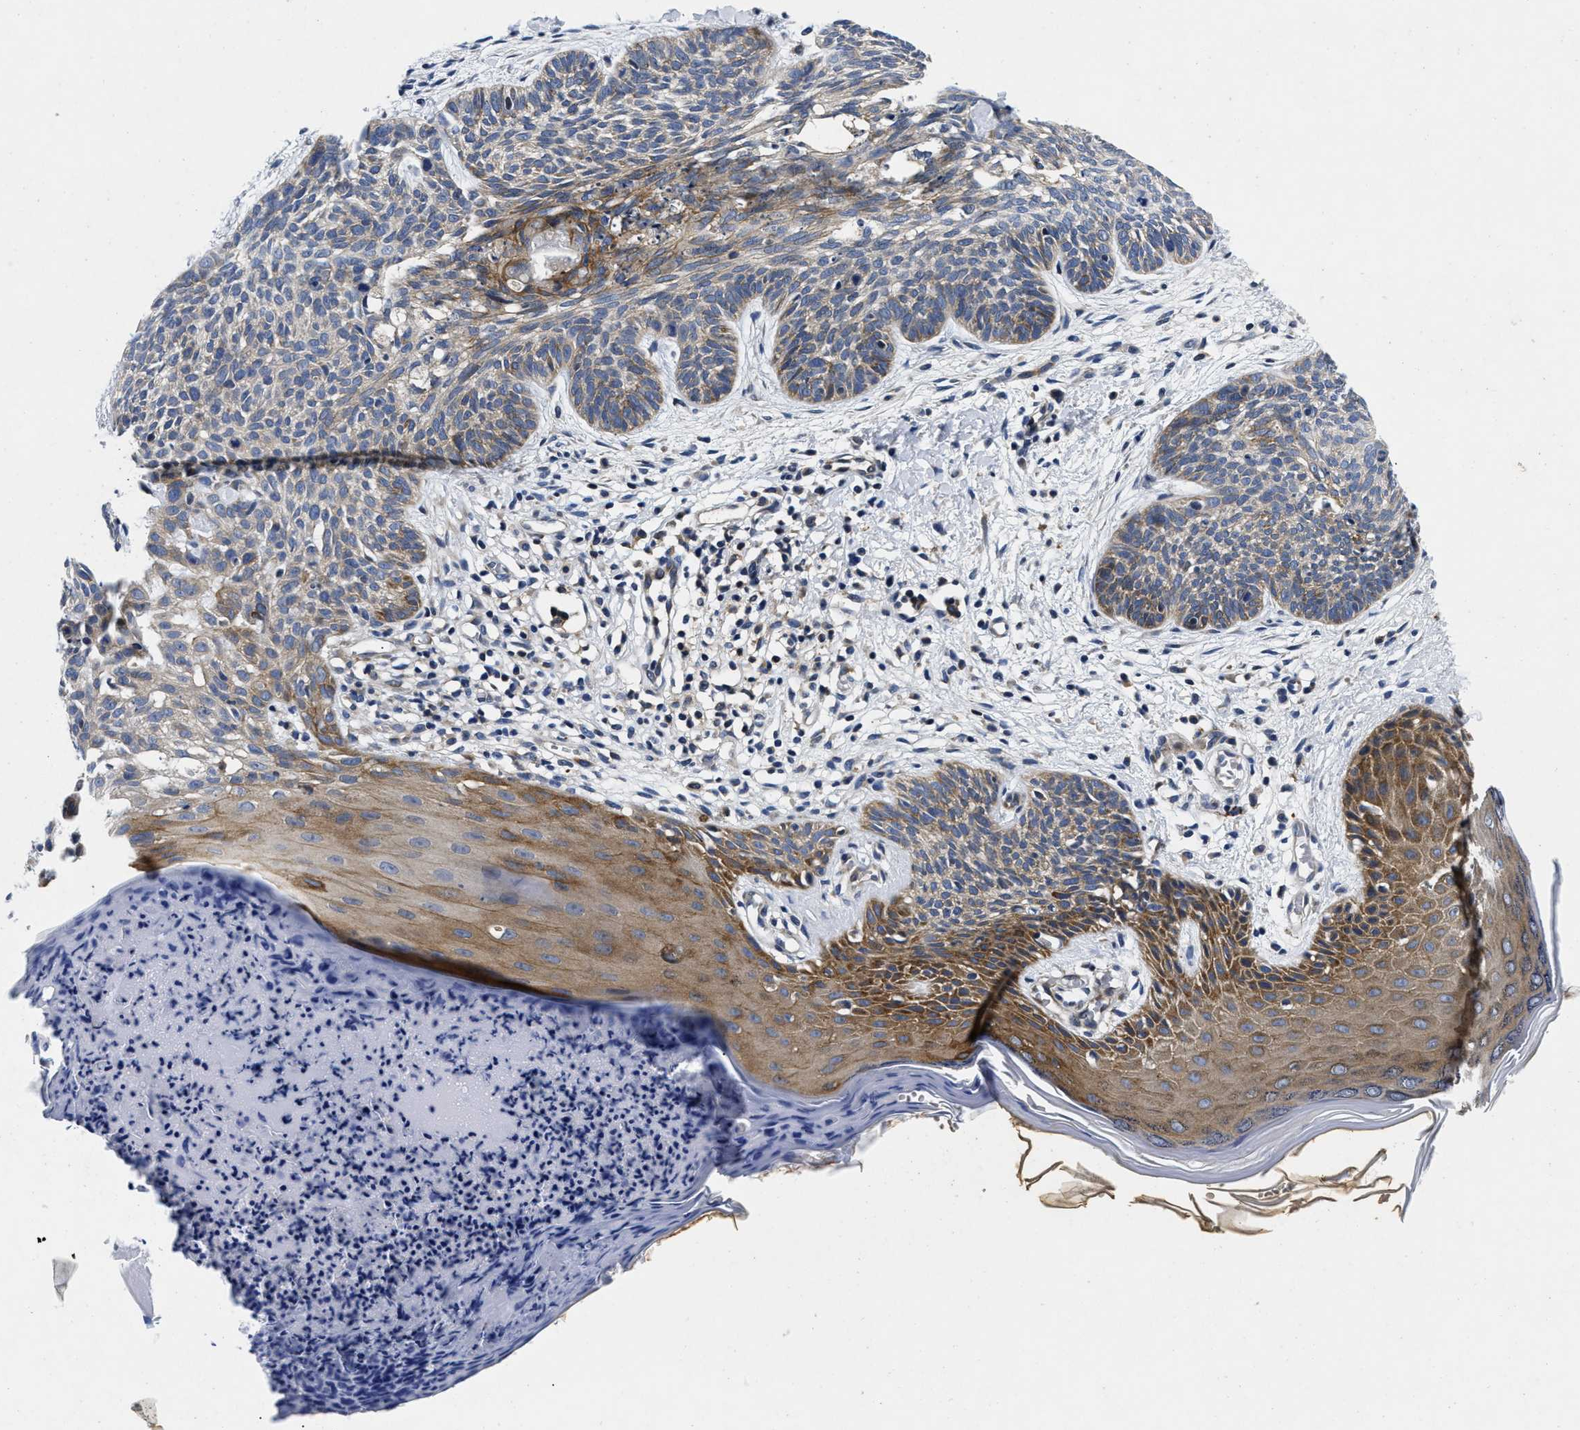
{"staining": {"intensity": "weak", "quantity": ">75%", "location": "cytoplasmic/membranous"}, "tissue": "skin cancer", "cell_type": "Tumor cells", "image_type": "cancer", "snomed": [{"axis": "morphology", "description": "Basal cell carcinoma"}, {"axis": "topography", "description": "Skin"}], "caption": "A low amount of weak cytoplasmic/membranous positivity is identified in approximately >75% of tumor cells in skin cancer tissue.", "gene": "LAD1", "patient": {"sex": "female", "age": 59}}